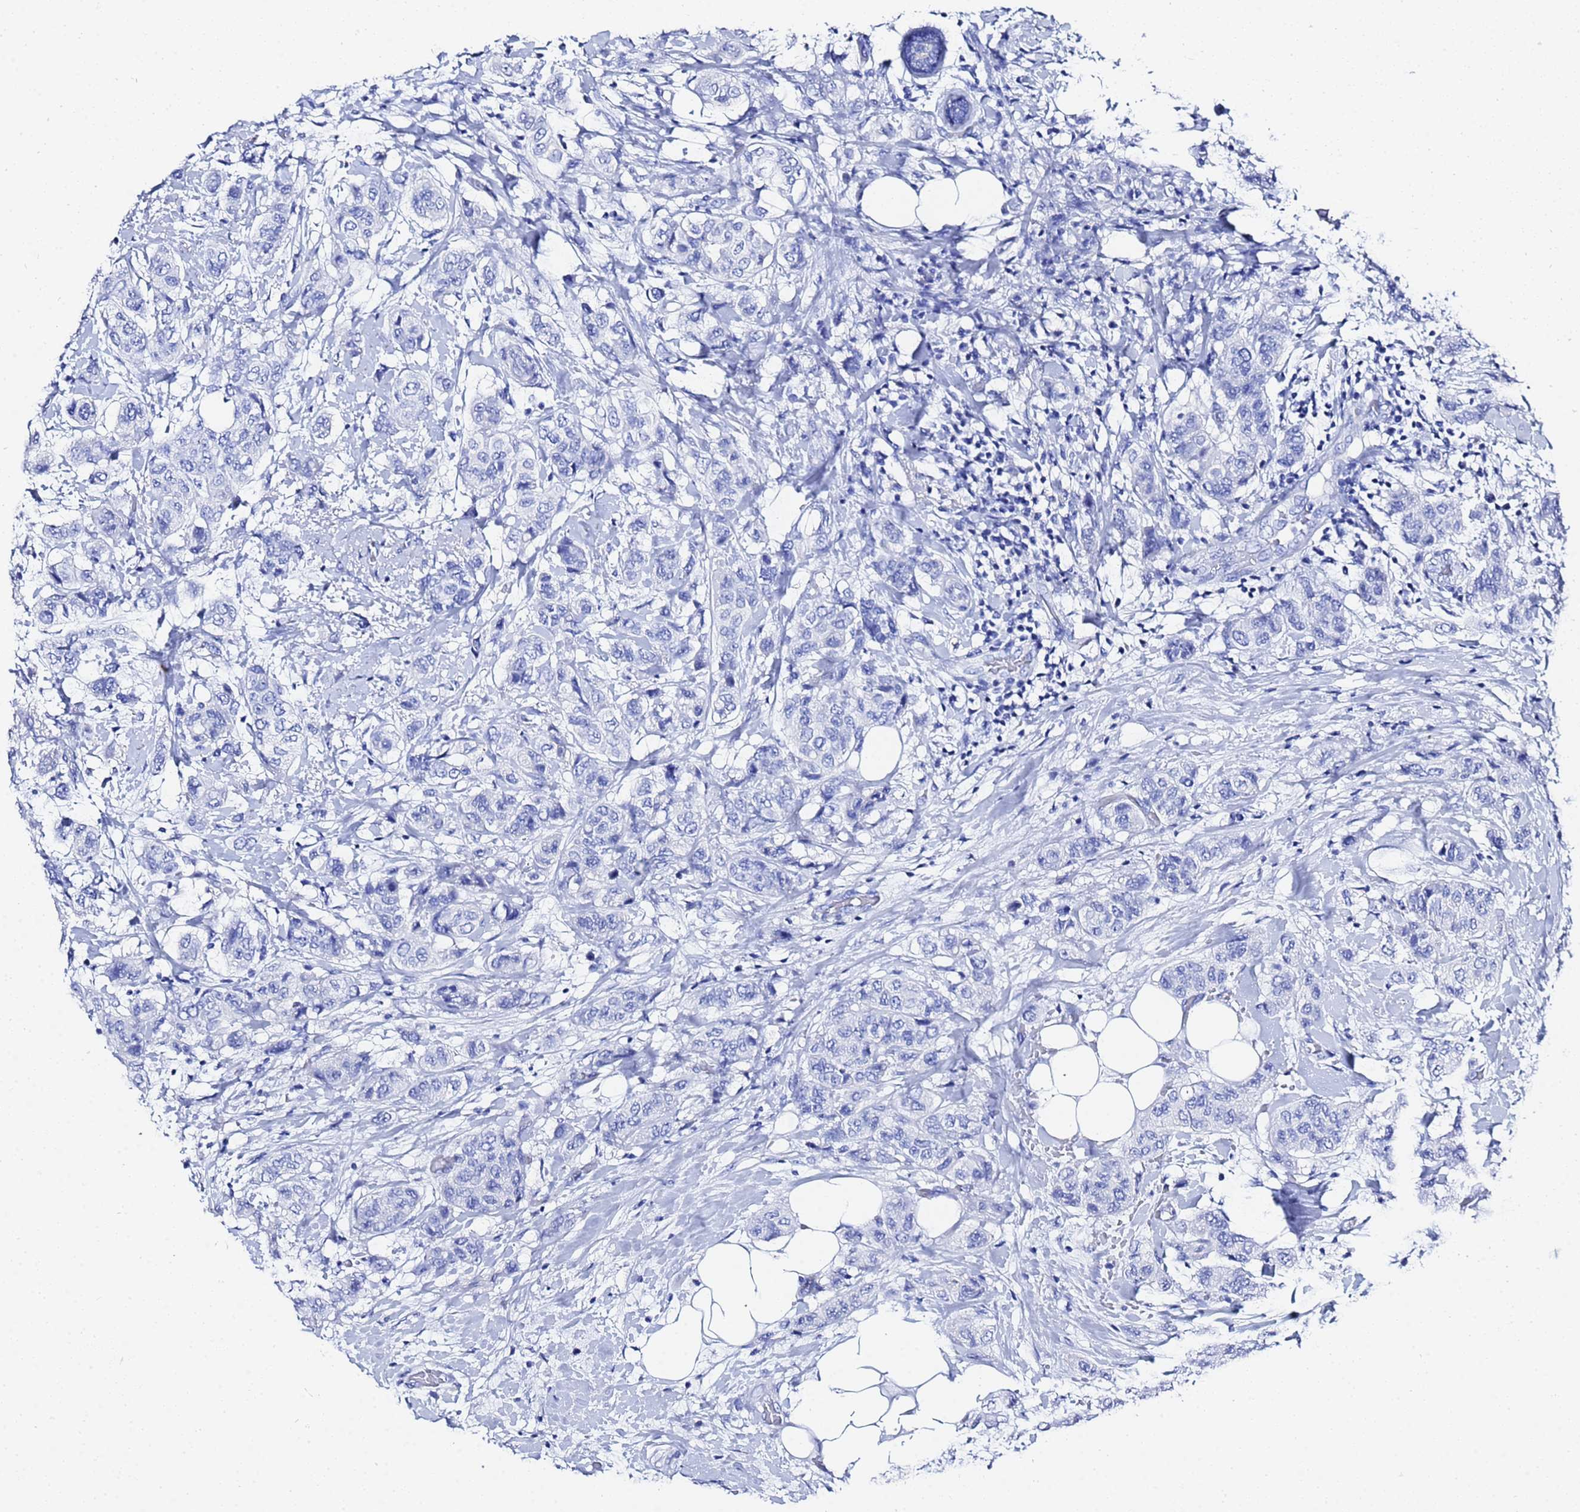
{"staining": {"intensity": "negative", "quantity": "none", "location": "none"}, "tissue": "breast cancer", "cell_type": "Tumor cells", "image_type": "cancer", "snomed": [{"axis": "morphology", "description": "Lobular carcinoma"}, {"axis": "topography", "description": "Breast"}], "caption": "A high-resolution image shows immunohistochemistry (IHC) staining of breast cancer, which demonstrates no significant staining in tumor cells. The staining is performed using DAB (3,3'-diaminobenzidine) brown chromogen with nuclei counter-stained in using hematoxylin.", "gene": "GGT1", "patient": {"sex": "female", "age": 51}}